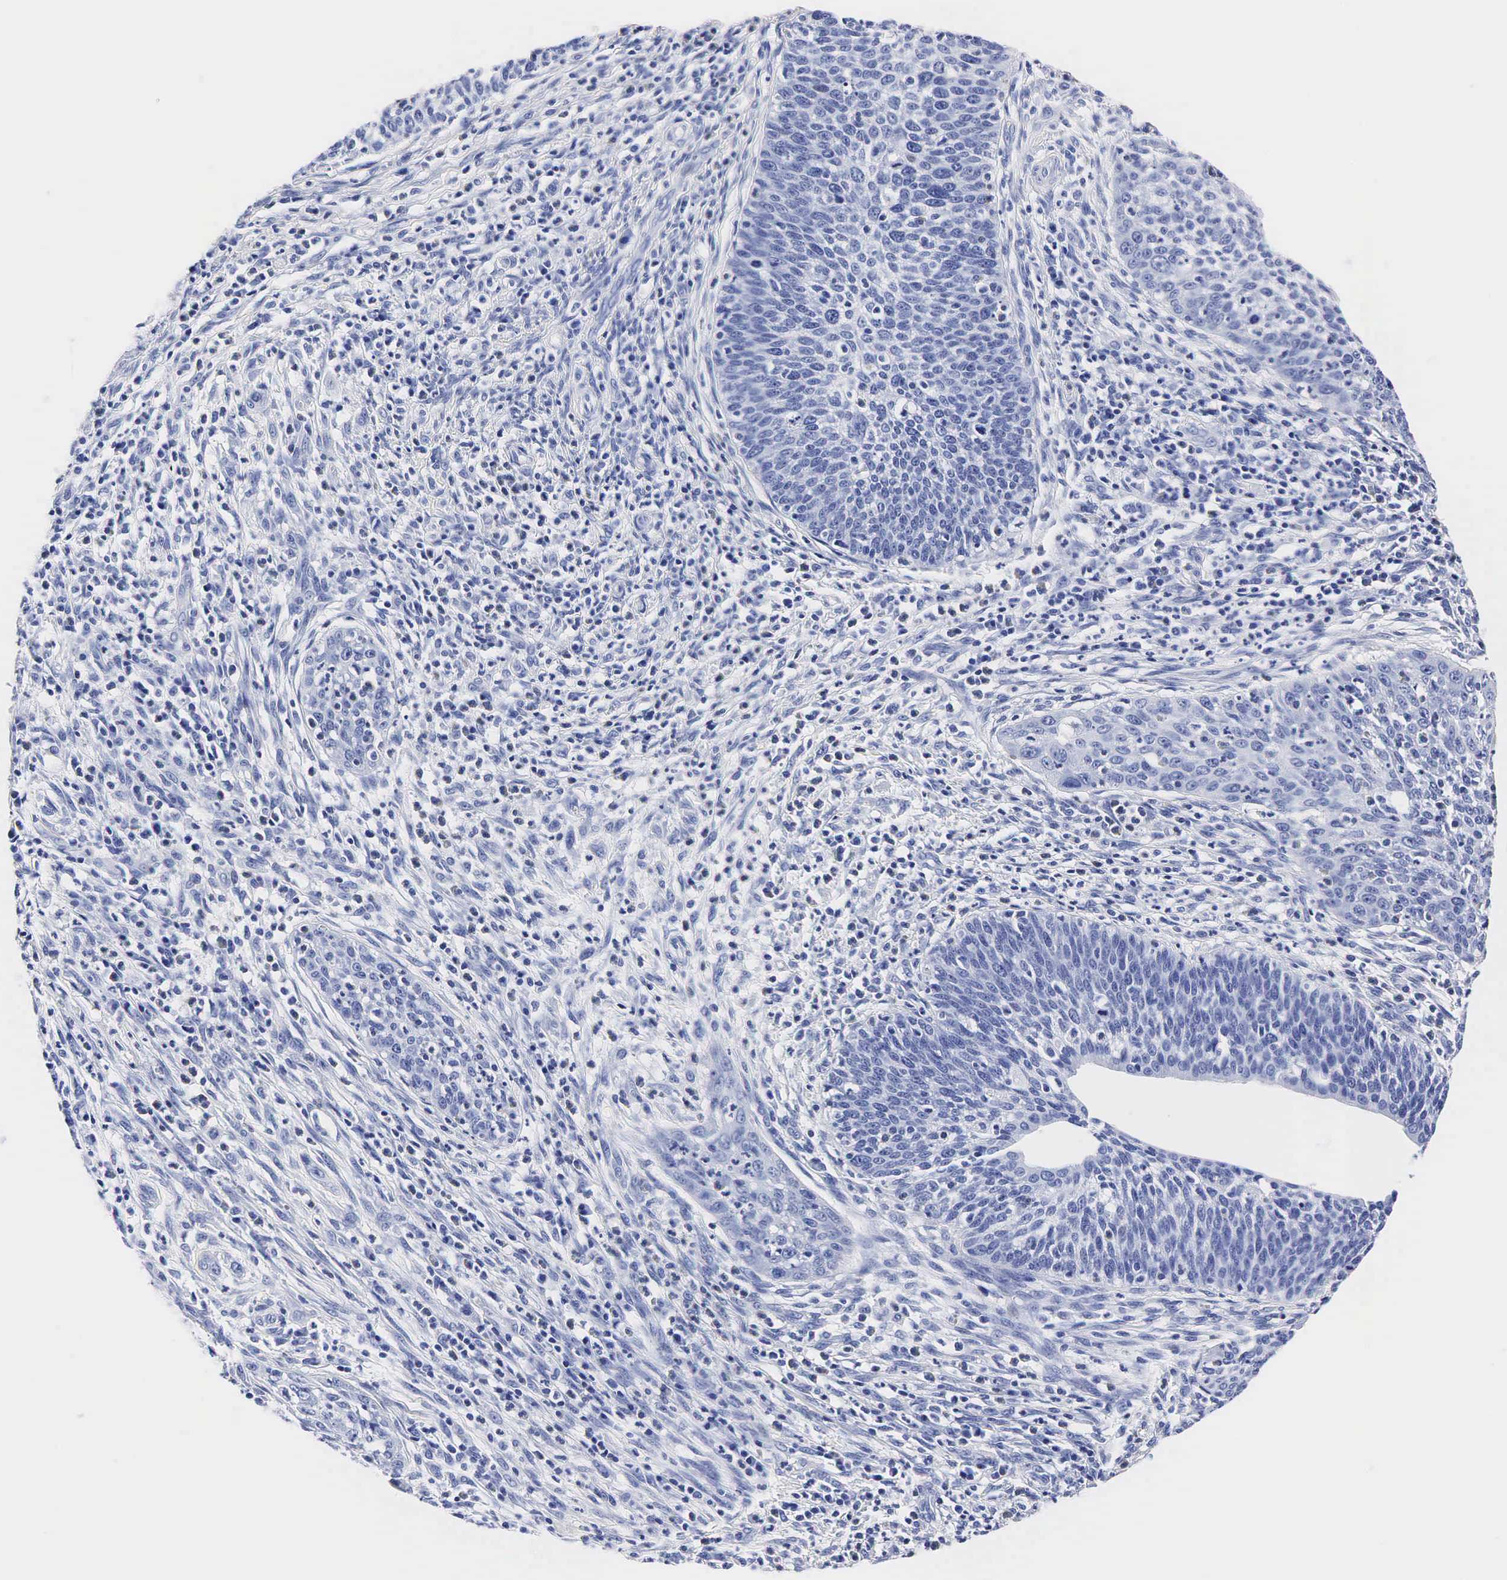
{"staining": {"intensity": "negative", "quantity": "none", "location": "none"}, "tissue": "cervical cancer", "cell_type": "Tumor cells", "image_type": "cancer", "snomed": [{"axis": "morphology", "description": "Squamous cell carcinoma, NOS"}, {"axis": "topography", "description": "Cervix"}], "caption": "IHC image of squamous cell carcinoma (cervical) stained for a protein (brown), which displays no staining in tumor cells.", "gene": "TG", "patient": {"sex": "female", "age": 41}}